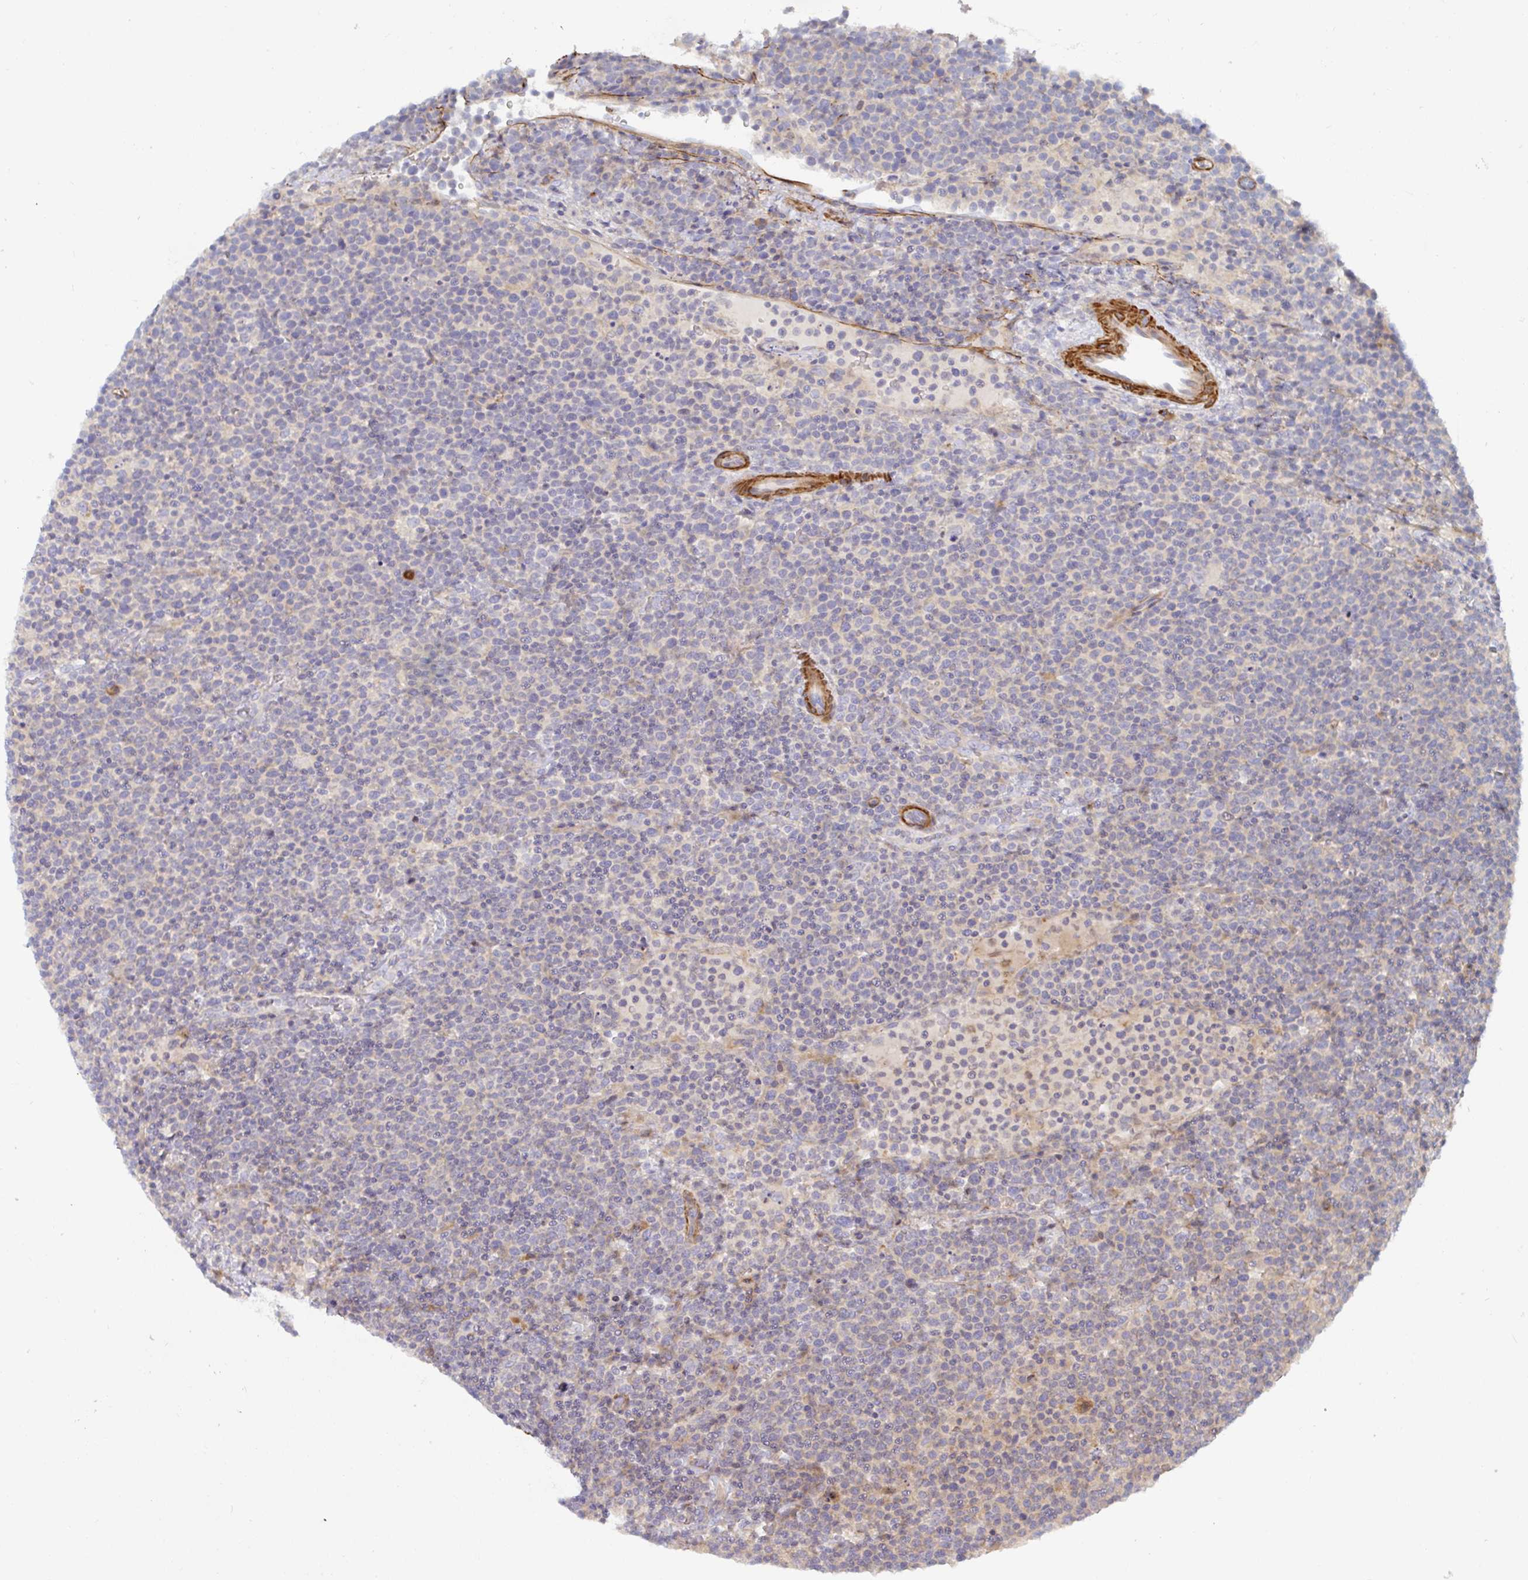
{"staining": {"intensity": "negative", "quantity": "none", "location": "none"}, "tissue": "lymphoma", "cell_type": "Tumor cells", "image_type": "cancer", "snomed": [{"axis": "morphology", "description": "Malignant lymphoma, non-Hodgkin's type, High grade"}, {"axis": "topography", "description": "Lymph node"}], "caption": "IHC of human malignant lymphoma, non-Hodgkin's type (high-grade) reveals no staining in tumor cells.", "gene": "SSH2", "patient": {"sex": "male", "age": 61}}